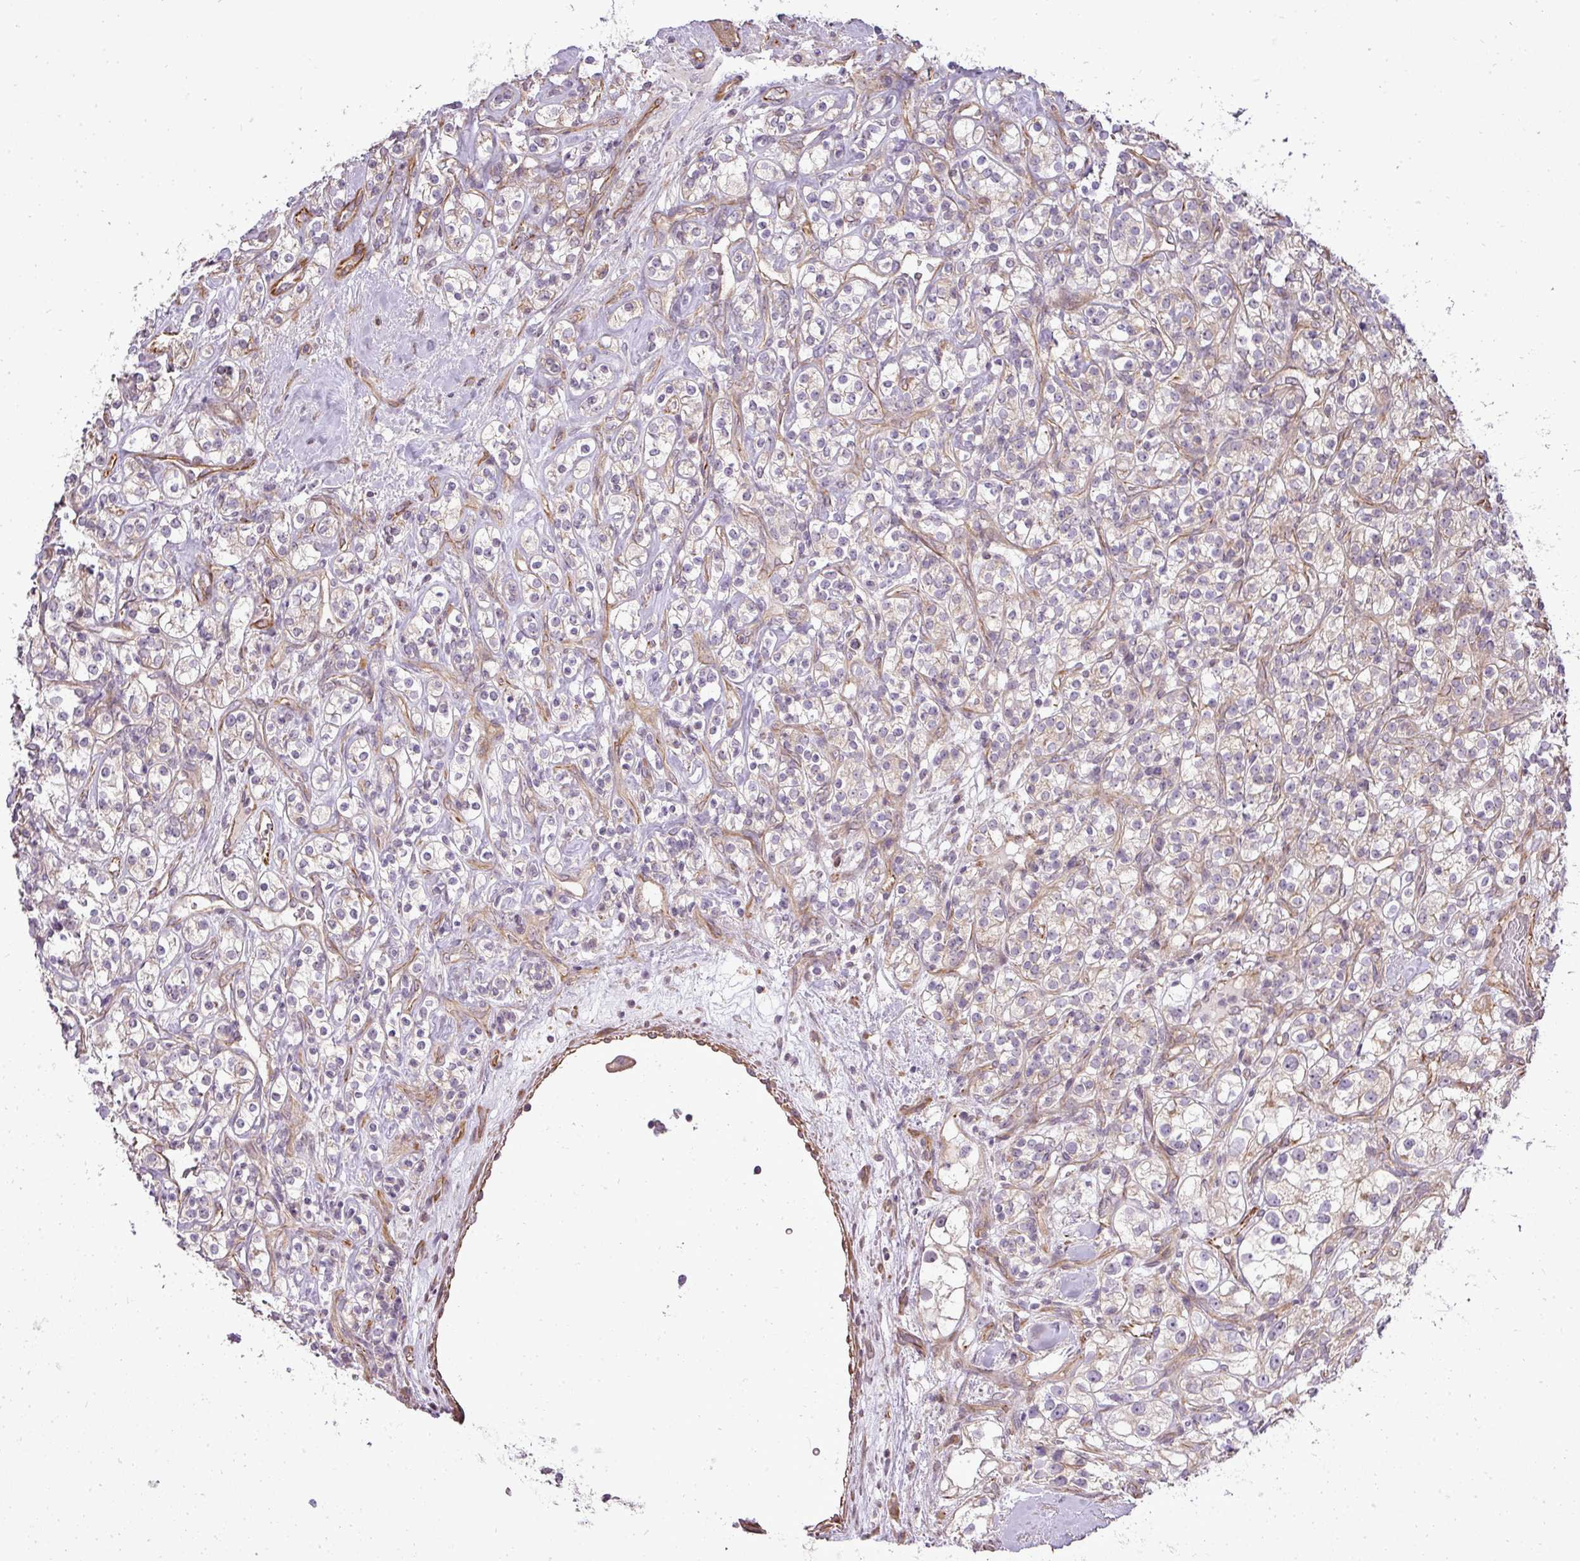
{"staining": {"intensity": "negative", "quantity": "none", "location": "none"}, "tissue": "renal cancer", "cell_type": "Tumor cells", "image_type": "cancer", "snomed": [{"axis": "morphology", "description": "Adenocarcinoma, NOS"}, {"axis": "topography", "description": "Kidney"}], "caption": "Immunohistochemistry image of neoplastic tissue: human adenocarcinoma (renal) stained with DAB exhibits no significant protein positivity in tumor cells.", "gene": "PDRG1", "patient": {"sex": "male", "age": 77}}